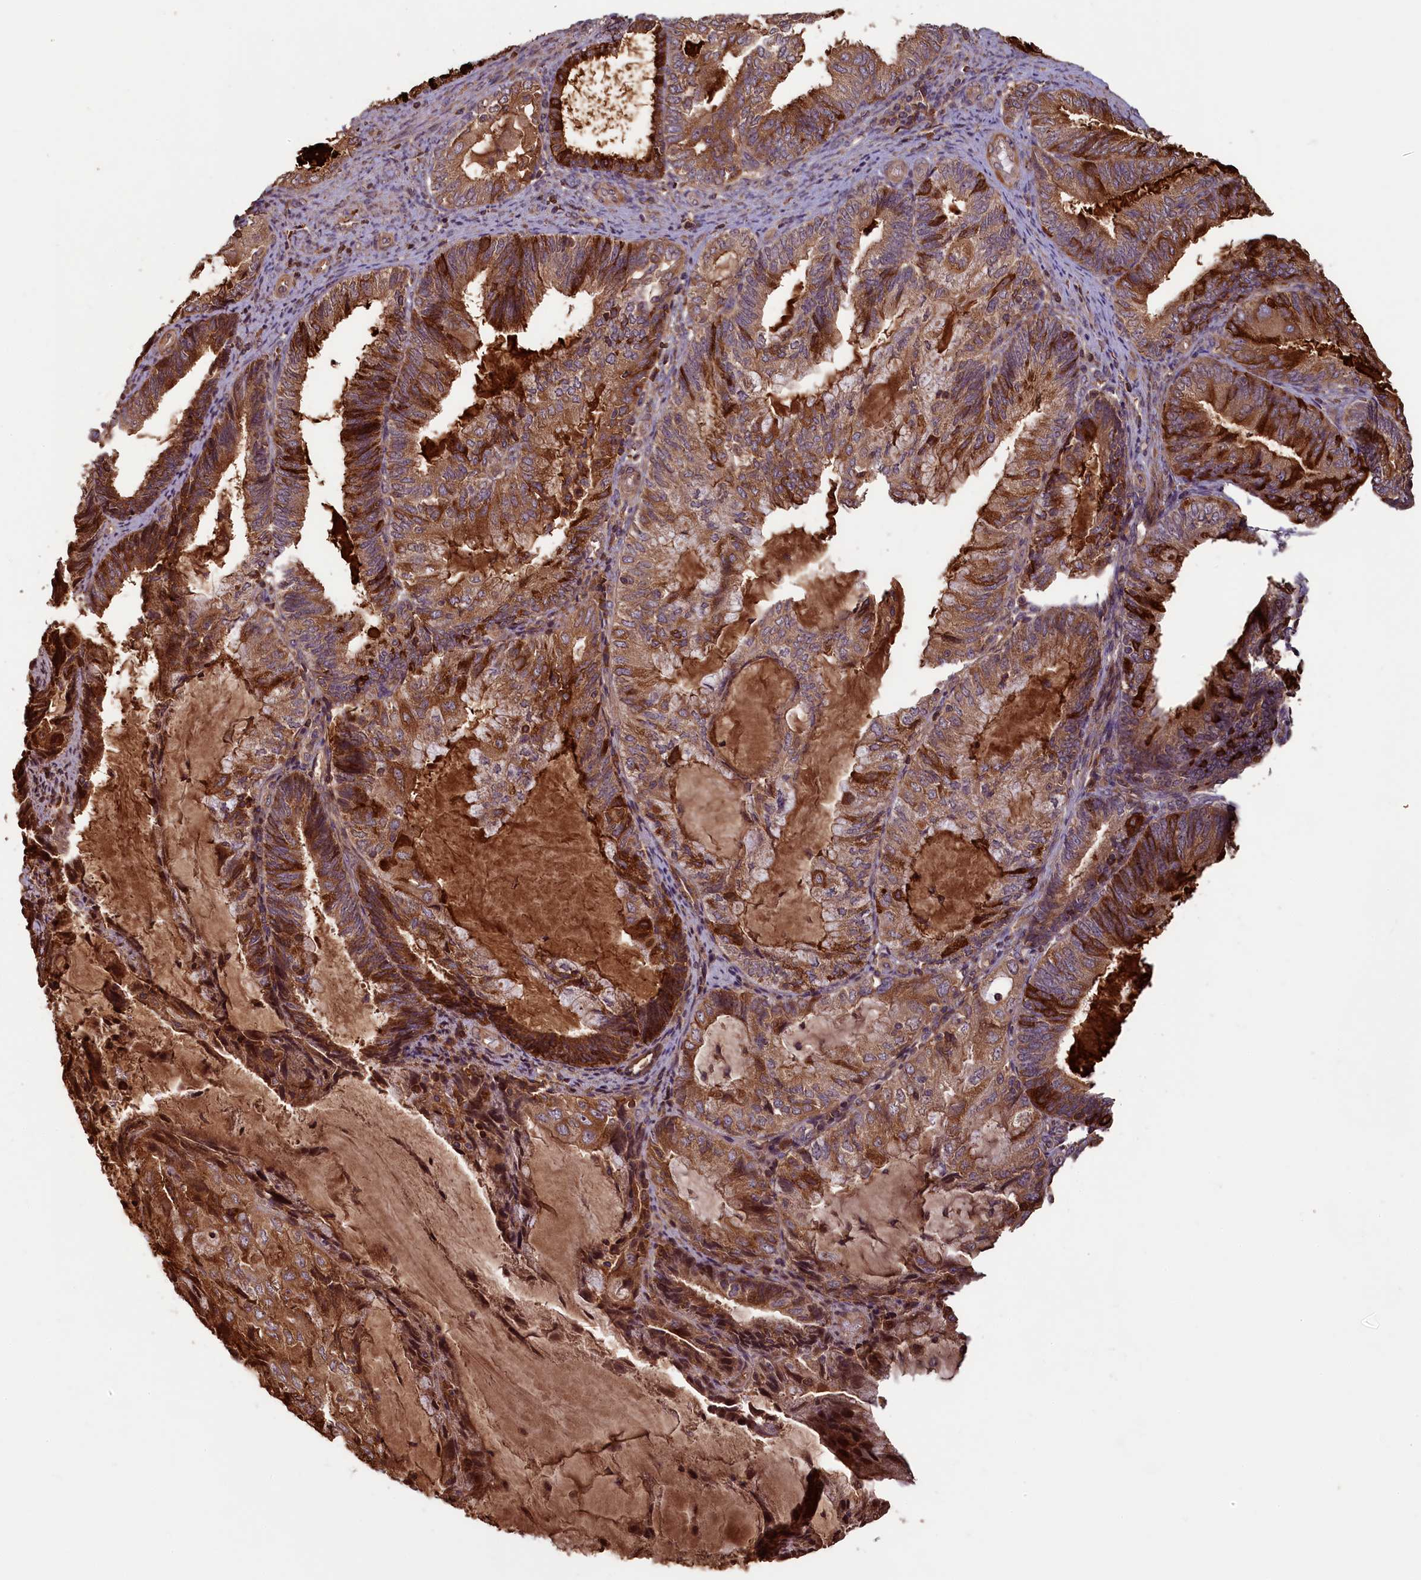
{"staining": {"intensity": "strong", "quantity": ">75%", "location": "cytoplasmic/membranous"}, "tissue": "endometrial cancer", "cell_type": "Tumor cells", "image_type": "cancer", "snomed": [{"axis": "morphology", "description": "Adenocarcinoma, NOS"}, {"axis": "topography", "description": "Endometrium"}], "caption": "Approximately >75% of tumor cells in human endometrial cancer (adenocarcinoma) exhibit strong cytoplasmic/membranous protein staining as visualized by brown immunohistochemical staining.", "gene": "NUDT6", "patient": {"sex": "female", "age": 81}}